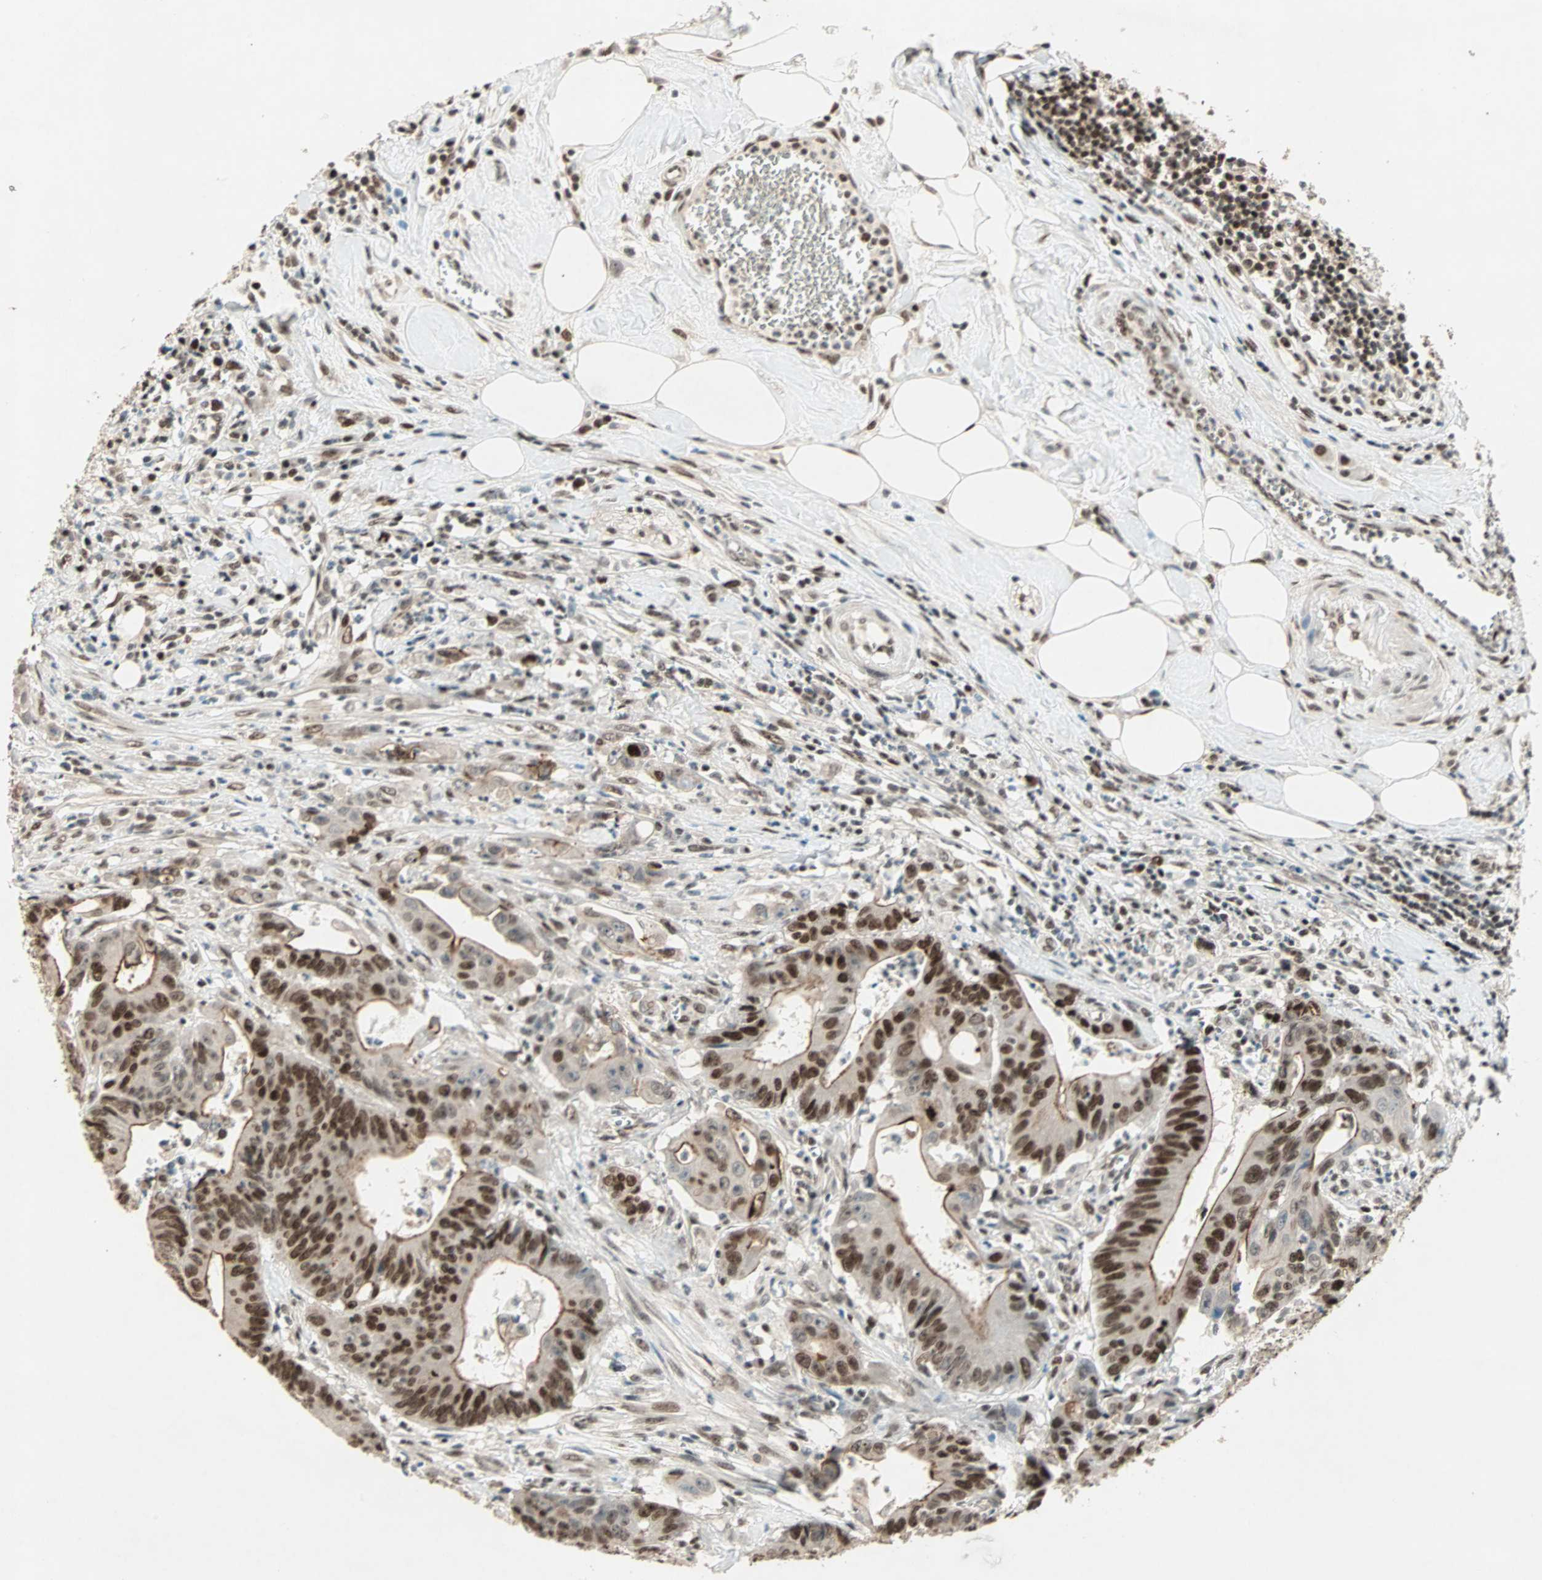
{"staining": {"intensity": "strong", "quantity": ">75%", "location": "cytoplasmic/membranous,nuclear"}, "tissue": "colorectal cancer", "cell_type": "Tumor cells", "image_type": "cancer", "snomed": [{"axis": "morphology", "description": "Adenocarcinoma, NOS"}, {"axis": "topography", "description": "Colon"}], "caption": "A high-resolution photomicrograph shows IHC staining of adenocarcinoma (colorectal), which demonstrates strong cytoplasmic/membranous and nuclear positivity in about >75% of tumor cells.", "gene": "MDC1", "patient": {"sex": "male", "age": 45}}